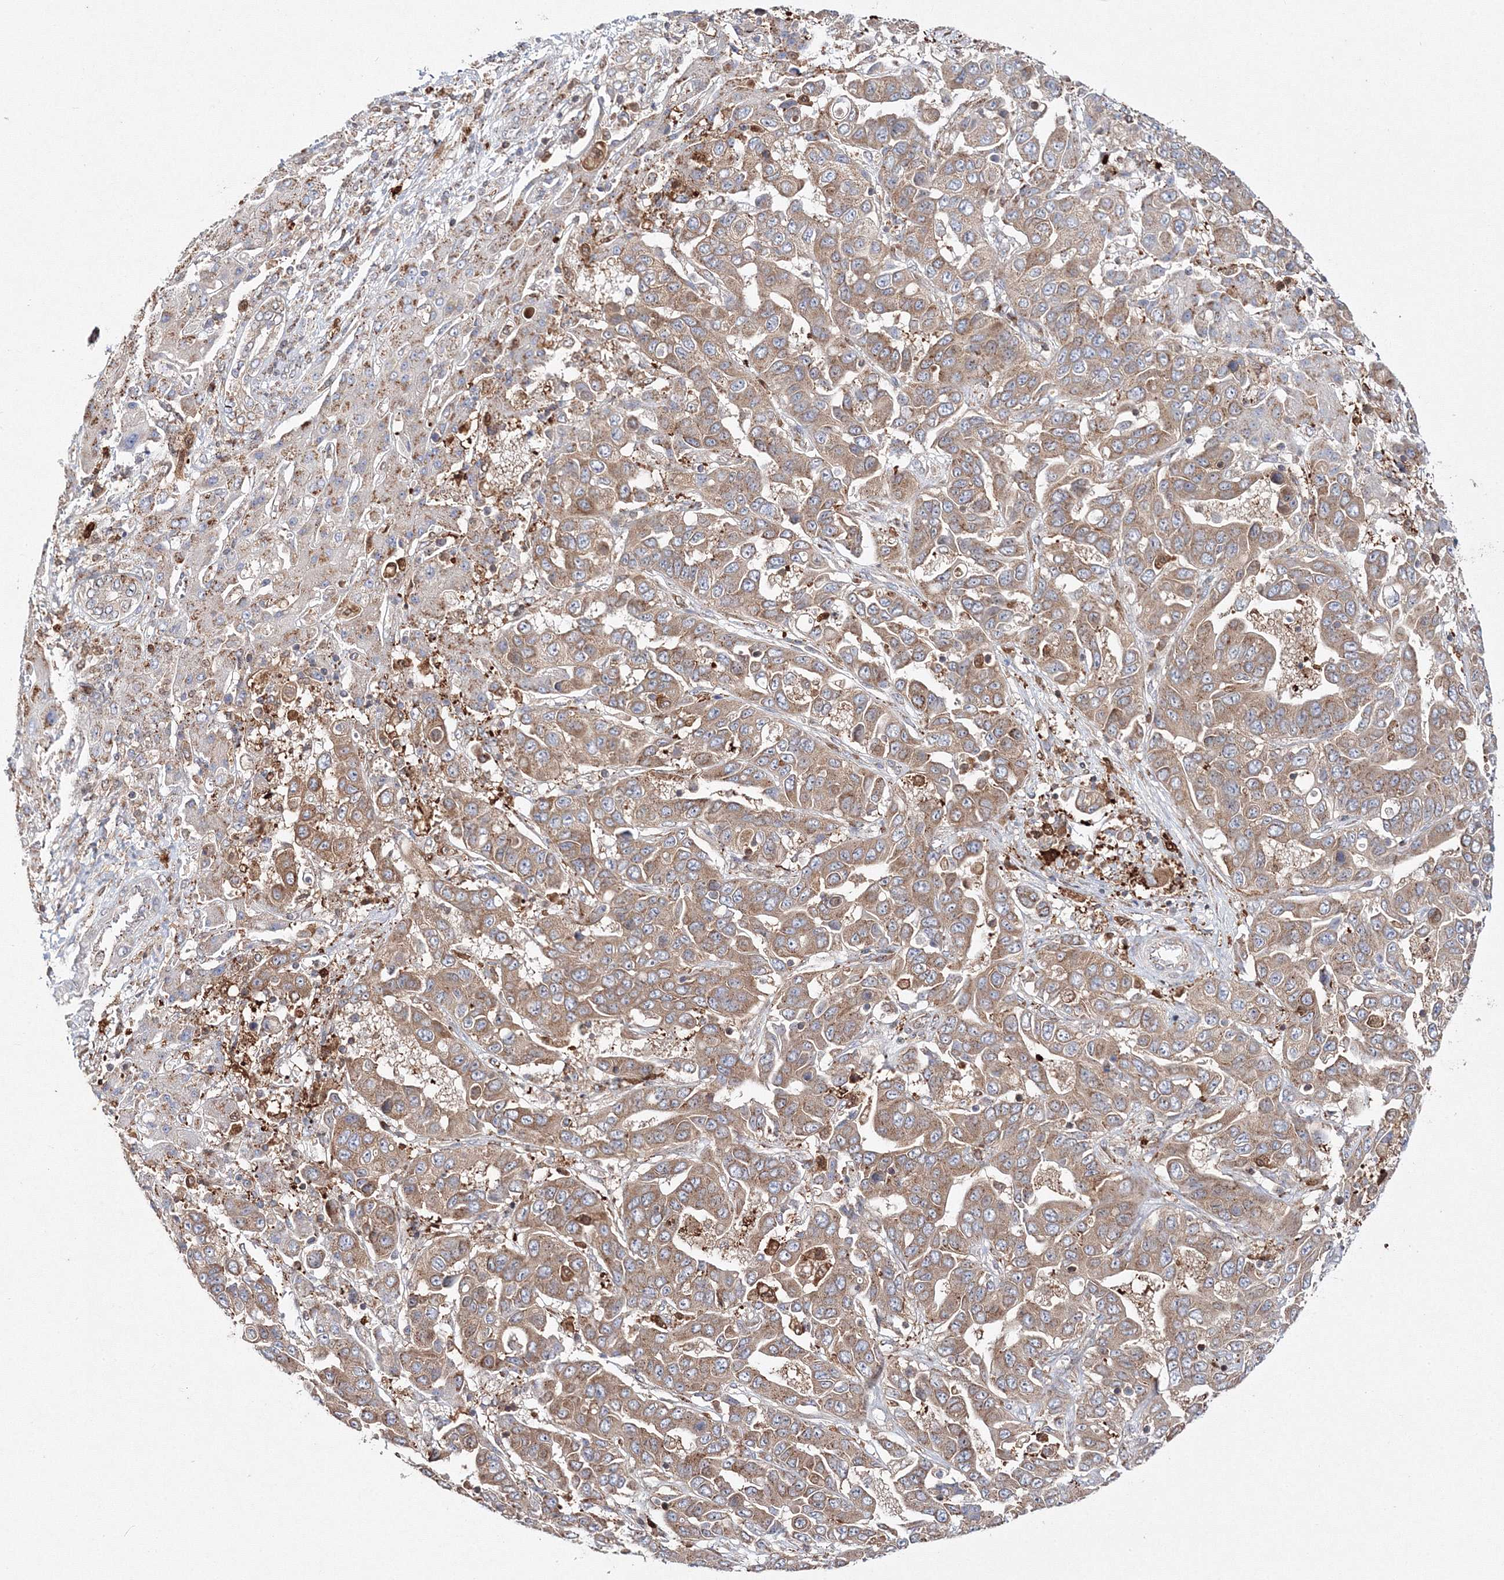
{"staining": {"intensity": "moderate", "quantity": ">75%", "location": "cytoplasmic/membranous"}, "tissue": "liver cancer", "cell_type": "Tumor cells", "image_type": "cancer", "snomed": [{"axis": "morphology", "description": "Cholangiocarcinoma"}, {"axis": "topography", "description": "Liver"}], "caption": "Cholangiocarcinoma (liver) tissue exhibits moderate cytoplasmic/membranous positivity in about >75% of tumor cells (Stains: DAB in brown, nuclei in blue, Microscopy: brightfield microscopy at high magnification).", "gene": "ARCN1", "patient": {"sex": "female", "age": 52}}